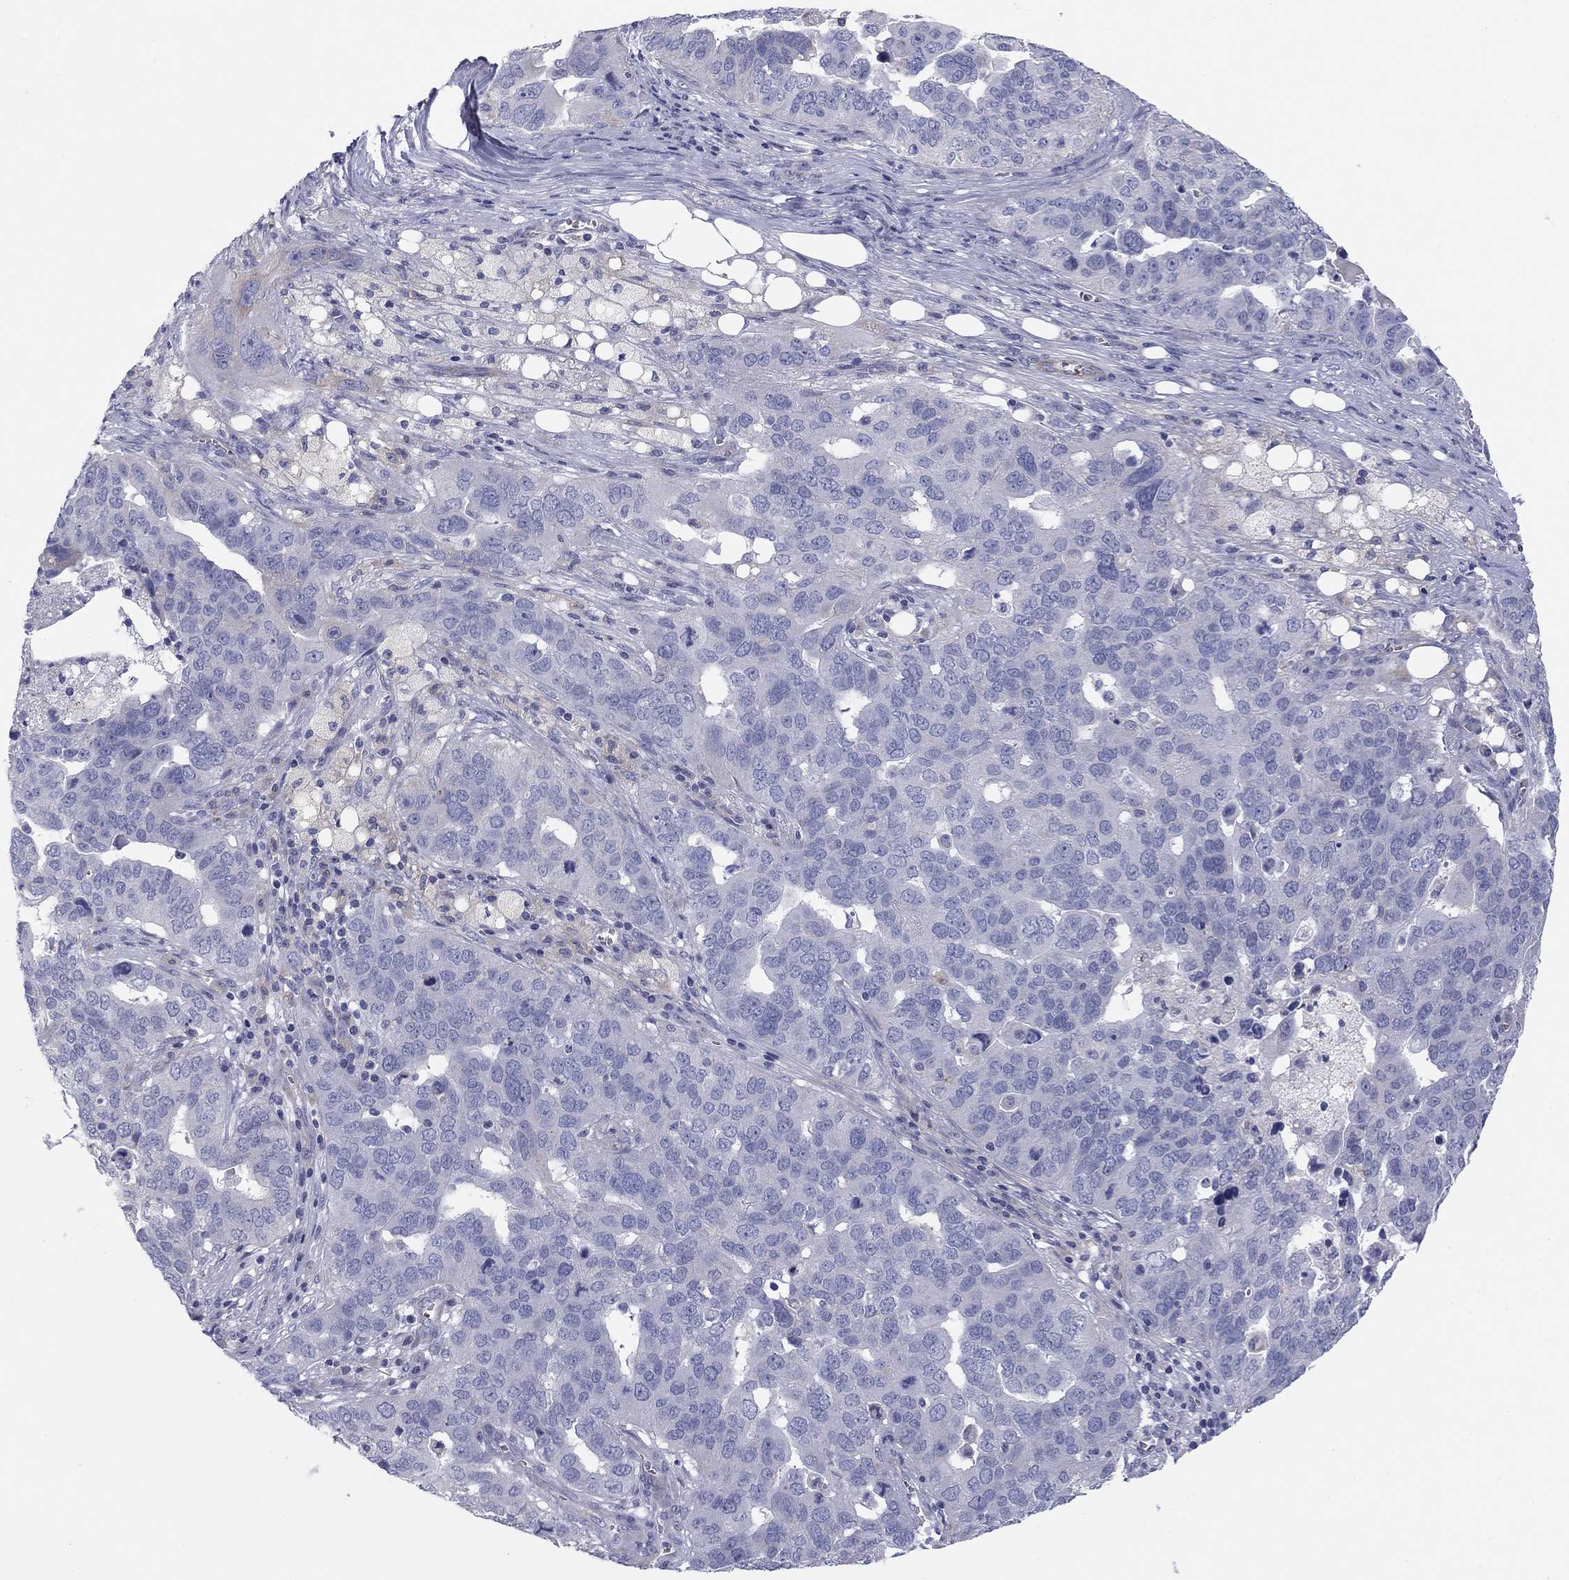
{"staining": {"intensity": "weak", "quantity": "<25%", "location": "cytoplasmic/membranous"}, "tissue": "ovarian cancer", "cell_type": "Tumor cells", "image_type": "cancer", "snomed": [{"axis": "morphology", "description": "Carcinoma, endometroid"}, {"axis": "topography", "description": "Soft tissue"}, {"axis": "topography", "description": "Ovary"}], "caption": "Ovarian endometroid carcinoma stained for a protein using immunohistochemistry (IHC) exhibits no staining tumor cells.", "gene": "SEPTIN3", "patient": {"sex": "female", "age": 52}}